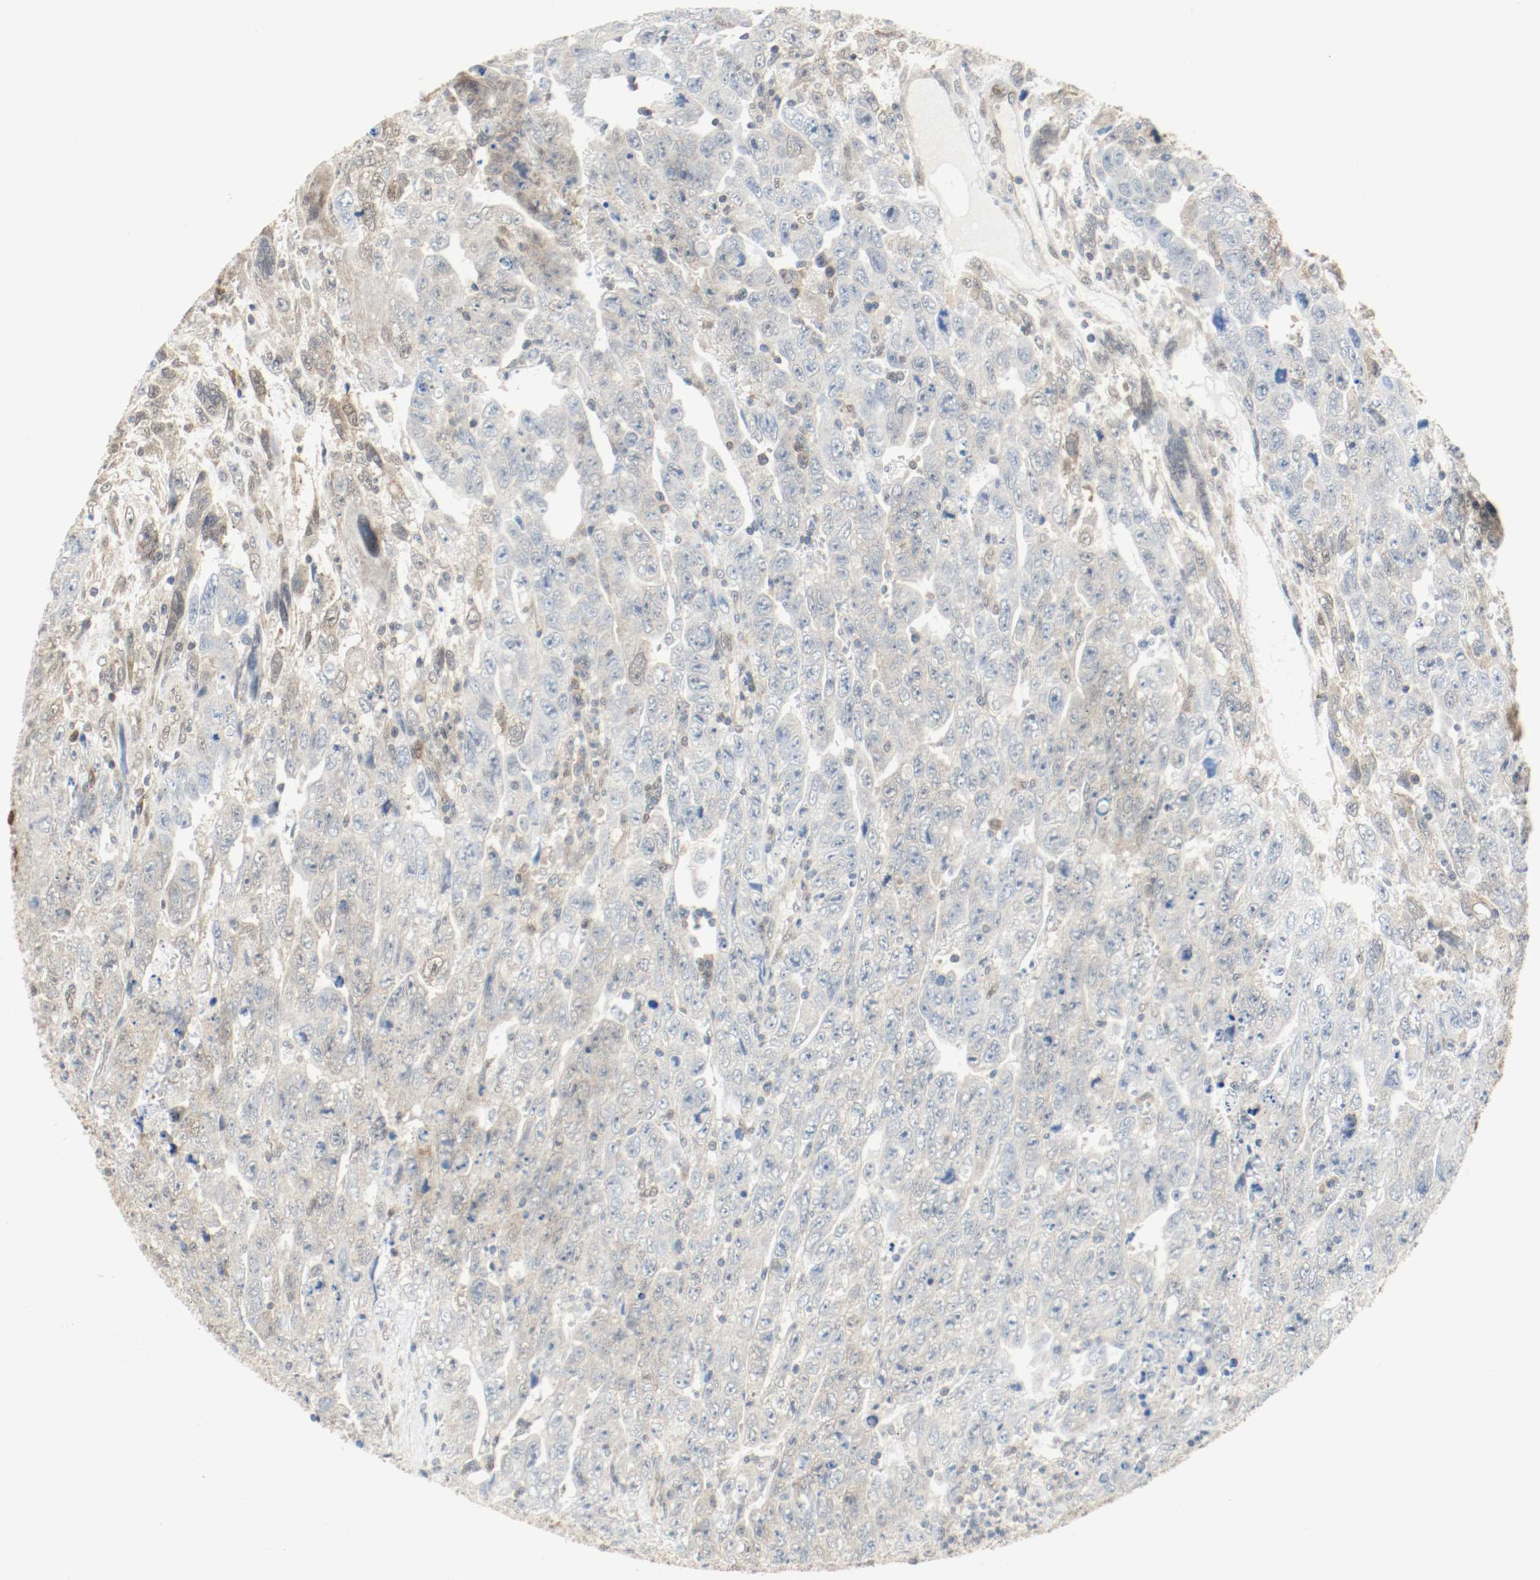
{"staining": {"intensity": "weak", "quantity": "25%-75%", "location": "cytoplasmic/membranous"}, "tissue": "testis cancer", "cell_type": "Tumor cells", "image_type": "cancer", "snomed": [{"axis": "morphology", "description": "Carcinoma, Embryonal, NOS"}, {"axis": "topography", "description": "Testis"}], "caption": "Protein staining by immunohistochemistry exhibits weak cytoplasmic/membranous staining in approximately 25%-75% of tumor cells in testis cancer.", "gene": "PPME1", "patient": {"sex": "male", "age": 28}}